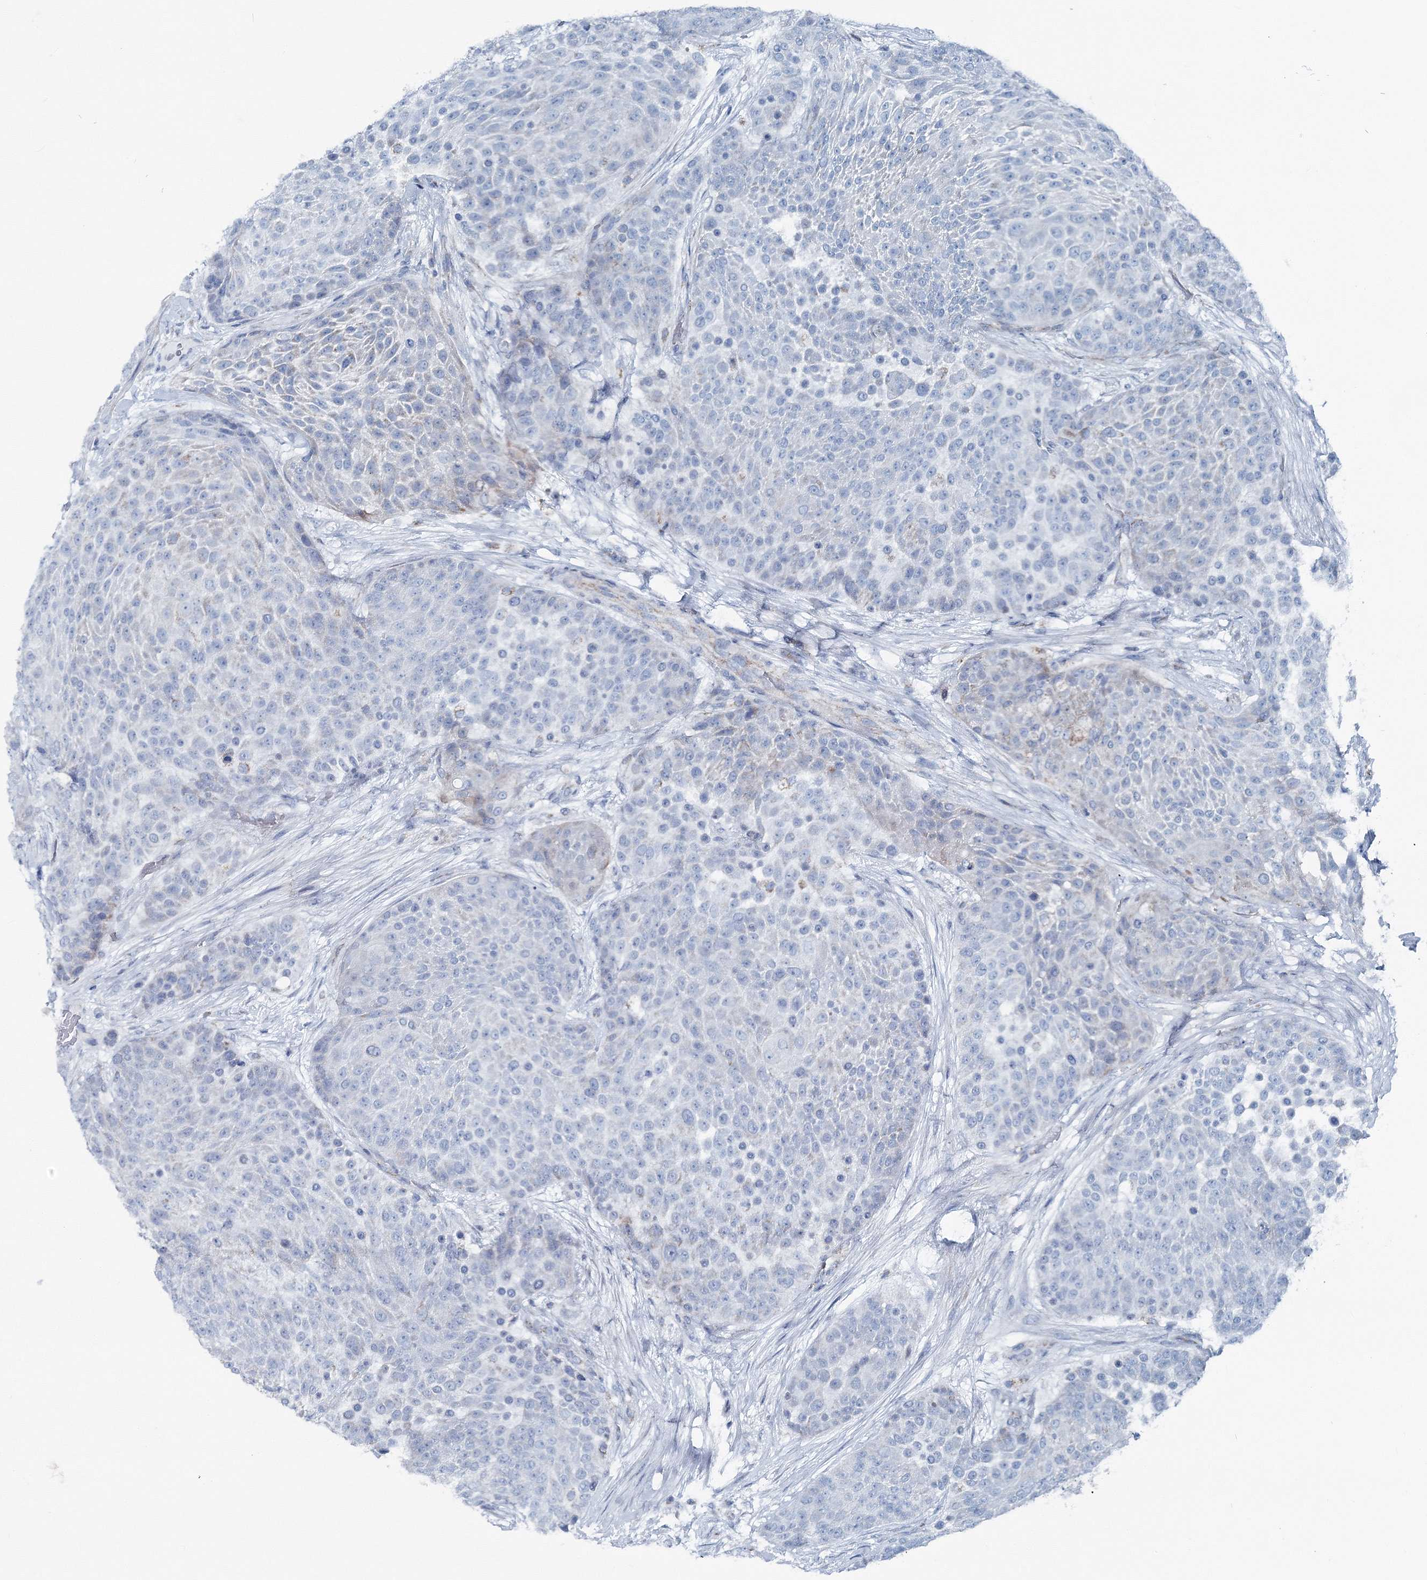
{"staining": {"intensity": "negative", "quantity": "none", "location": "none"}, "tissue": "urothelial cancer", "cell_type": "Tumor cells", "image_type": "cancer", "snomed": [{"axis": "morphology", "description": "Urothelial carcinoma, High grade"}, {"axis": "topography", "description": "Urinary bladder"}], "caption": "This image is of urothelial cancer stained with immunohistochemistry (IHC) to label a protein in brown with the nuclei are counter-stained blue. There is no expression in tumor cells. (DAB (3,3'-diaminobenzidine) IHC visualized using brightfield microscopy, high magnification).", "gene": "GABARAPL2", "patient": {"sex": "female", "age": 63}}